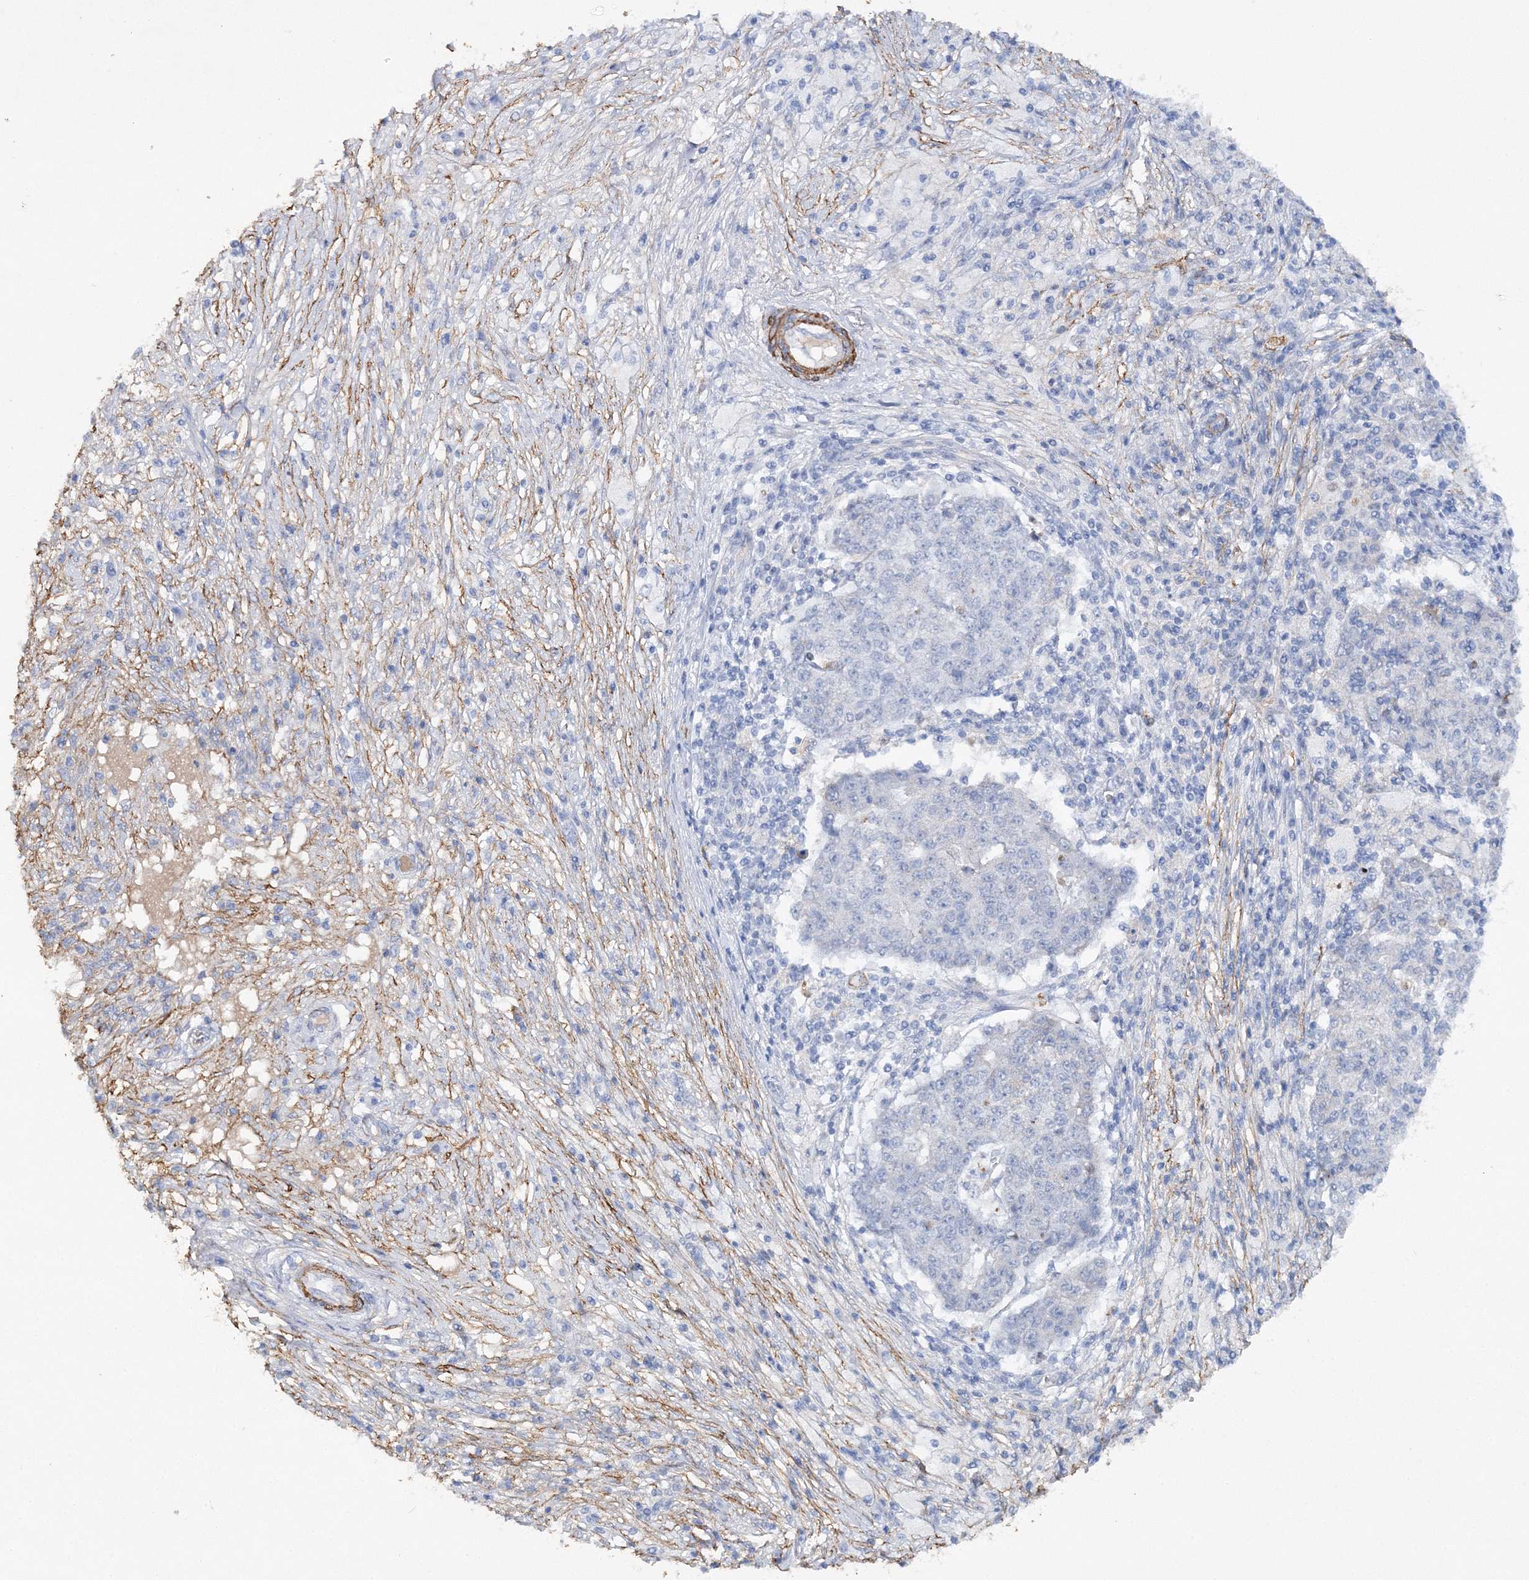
{"staining": {"intensity": "negative", "quantity": "none", "location": "none"}, "tissue": "ovarian cancer", "cell_type": "Tumor cells", "image_type": "cancer", "snomed": [{"axis": "morphology", "description": "Carcinoma, endometroid"}, {"axis": "topography", "description": "Ovary"}], "caption": "Tumor cells are negative for brown protein staining in endometroid carcinoma (ovarian). (DAB immunohistochemistry with hematoxylin counter stain).", "gene": "RTN2", "patient": {"sex": "female", "age": 42}}